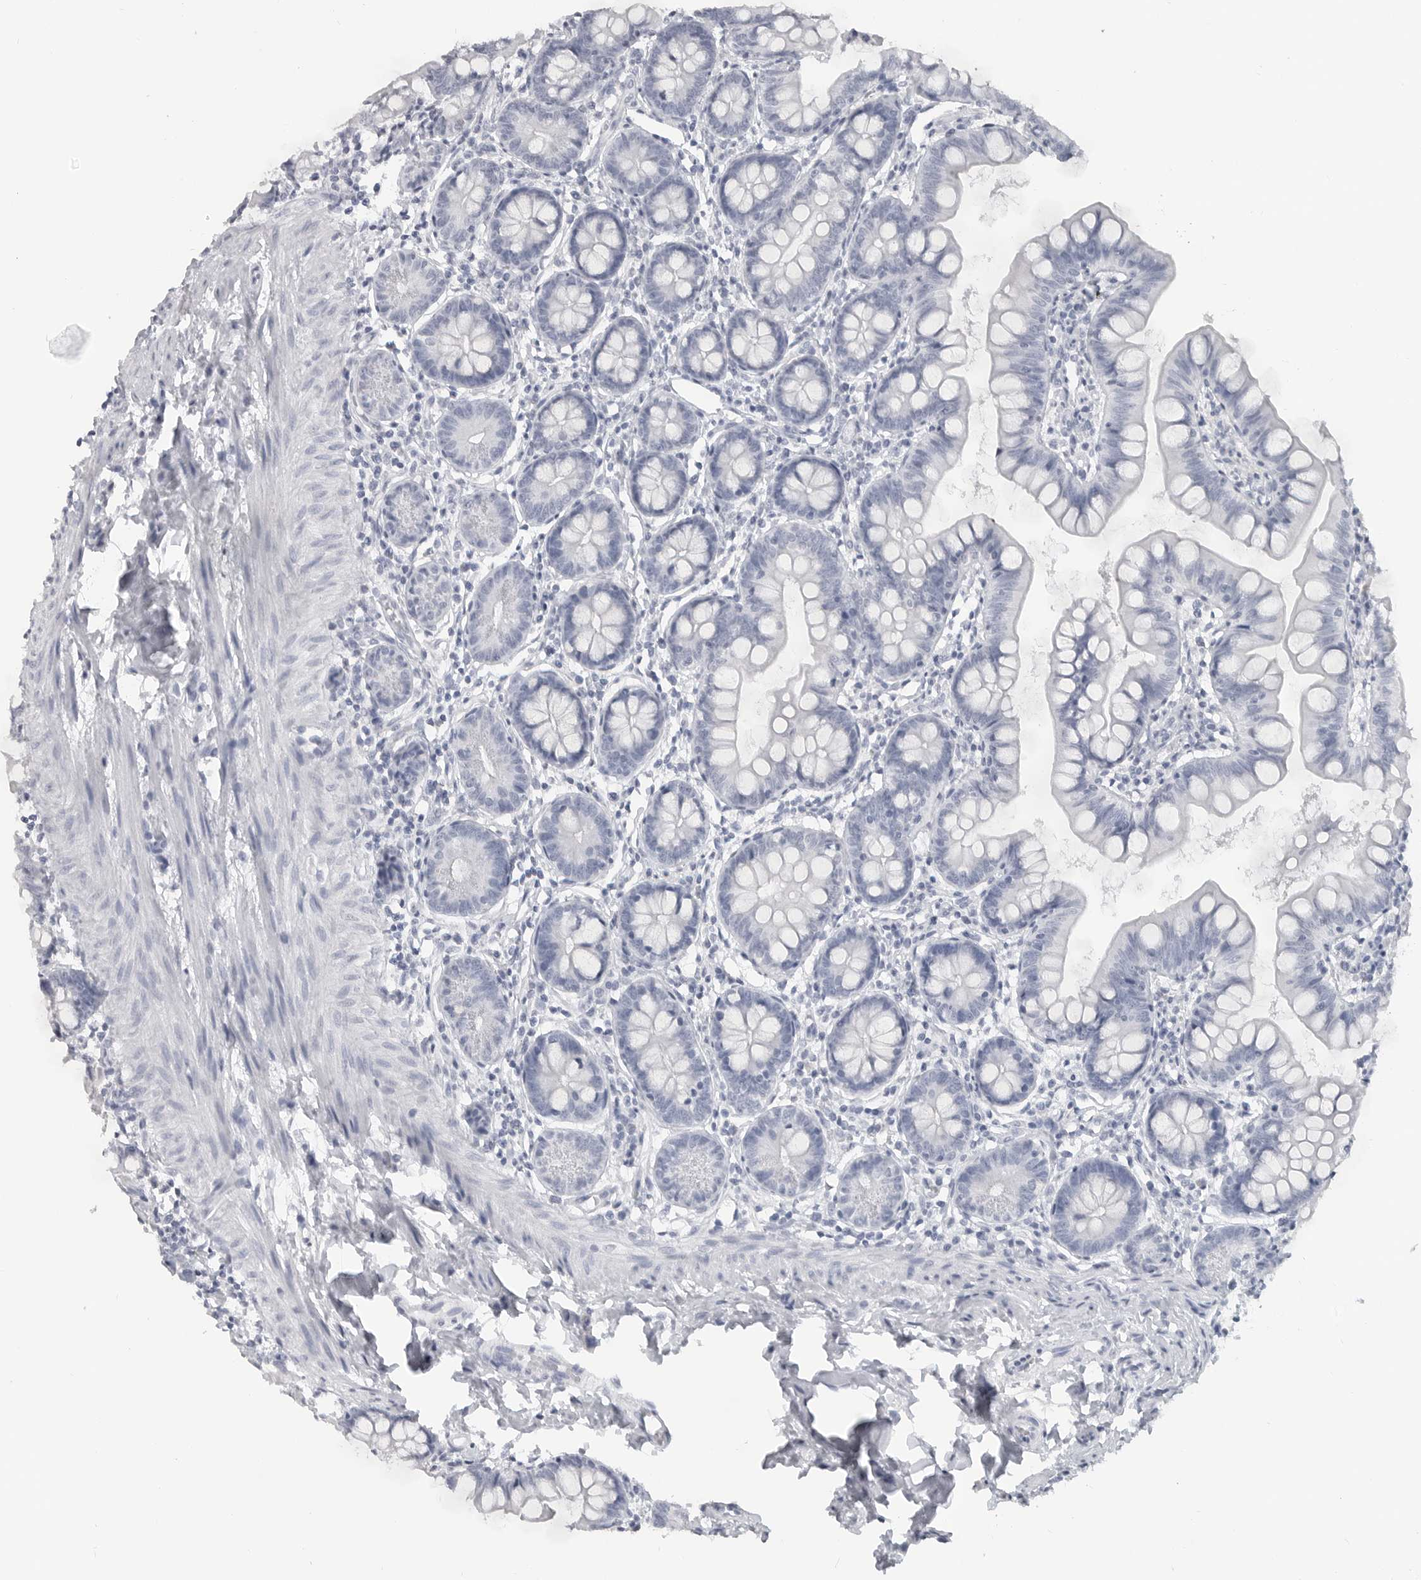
{"staining": {"intensity": "negative", "quantity": "none", "location": "none"}, "tissue": "small intestine", "cell_type": "Glandular cells", "image_type": "normal", "snomed": [{"axis": "morphology", "description": "Normal tissue, NOS"}, {"axis": "topography", "description": "Small intestine"}], "caption": "Glandular cells show no significant positivity in unremarkable small intestine. Brightfield microscopy of immunohistochemistry stained with DAB (brown) and hematoxylin (blue), captured at high magnification.", "gene": "LY6D", "patient": {"sex": "male", "age": 7}}